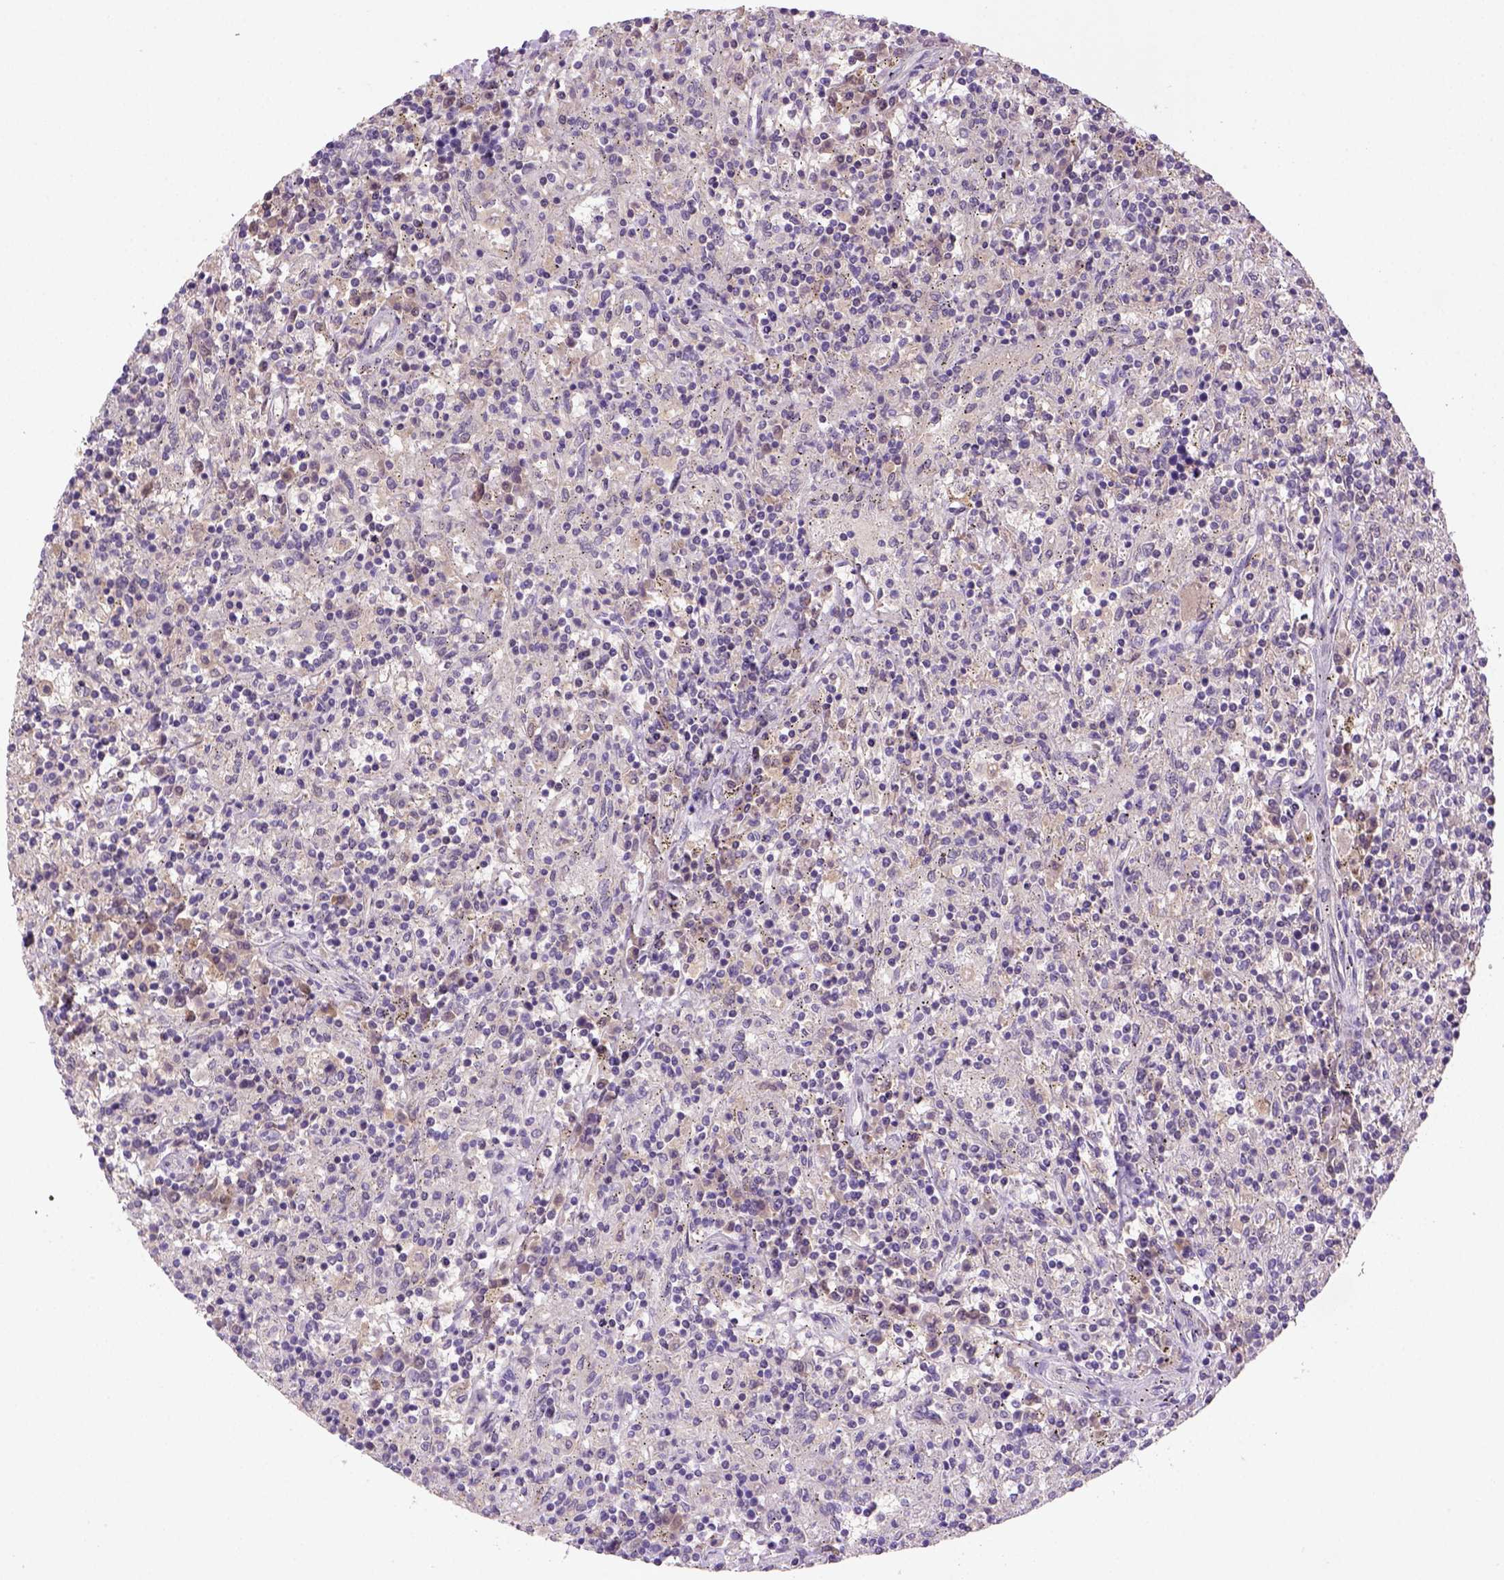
{"staining": {"intensity": "negative", "quantity": "none", "location": "none"}, "tissue": "lymphoma", "cell_type": "Tumor cells", "image_type": "cancer", "snomed": [{"axis": "morphology", "description": "Malignant lymphoma, non-Hodgkin's type, Low grade"}, {"axis": "topography", "description": "Spleen"}], "caption": "IHC micrograph of neoplastic tissue: human low-grade malignant lymphoma, non-Hodgkin's type stained with DAB displays no significant protein positivity in tumor cells.", "gene": "NLGN2", "patient": {"sex": "male", "age": 62}}